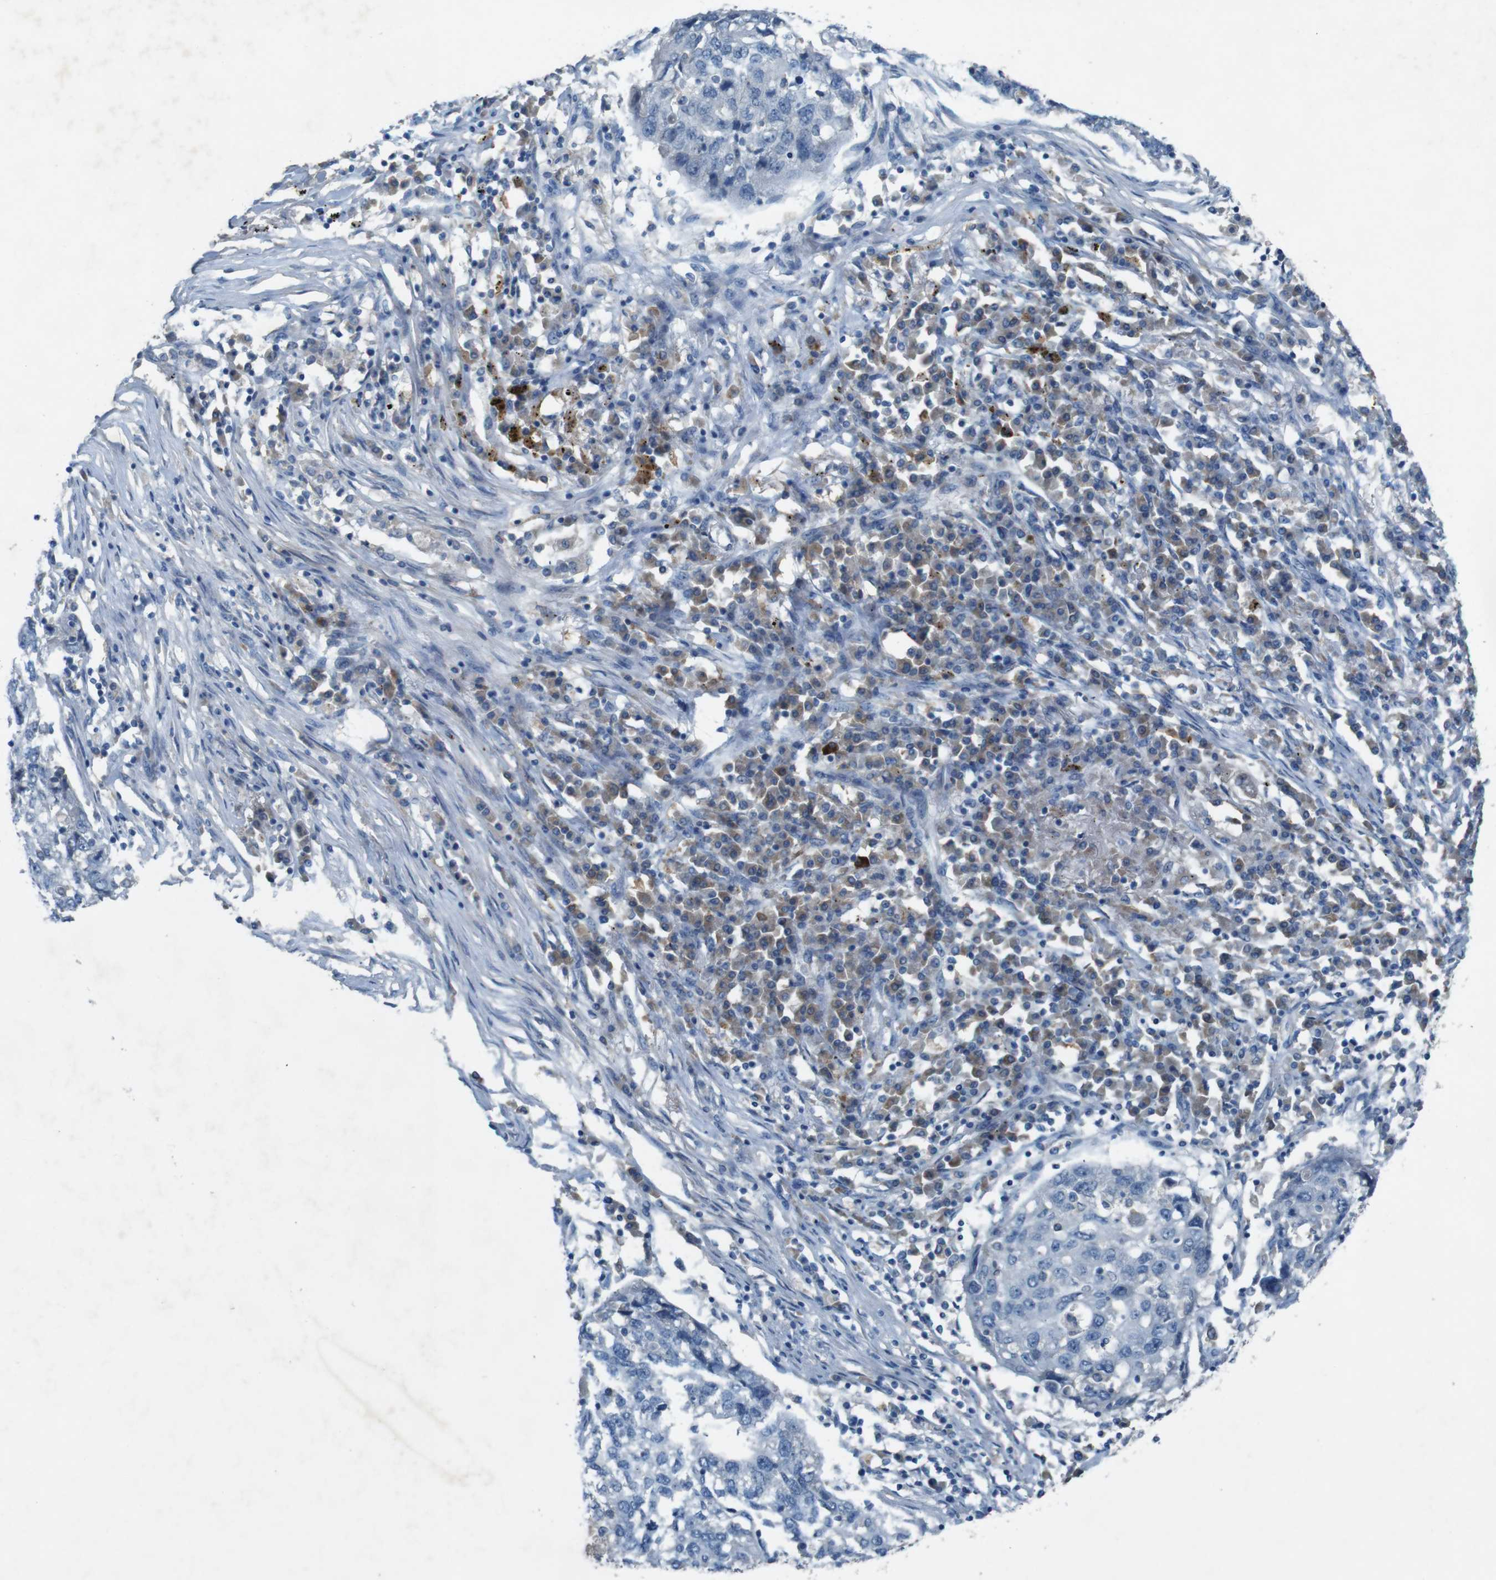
{"staining": {"intensity": "negative", "quantity": "none", "location": "none"}, "tissue": "lung cancer", "cell_type": "Tumor cells", "image_type": "cancer", "snomed": [{"axis": "morphology", "description": "Squamous cell carcinoma, NOS"}, {"axis": "topography", "description": "Lung"}], "caption": "Protein analysis of lung cancer (squamous cell carcinoma) exhibits no significant staining in tumor cells.", "gene": "MOGAT3", "patient": {"sex": "female", "age": 63}}